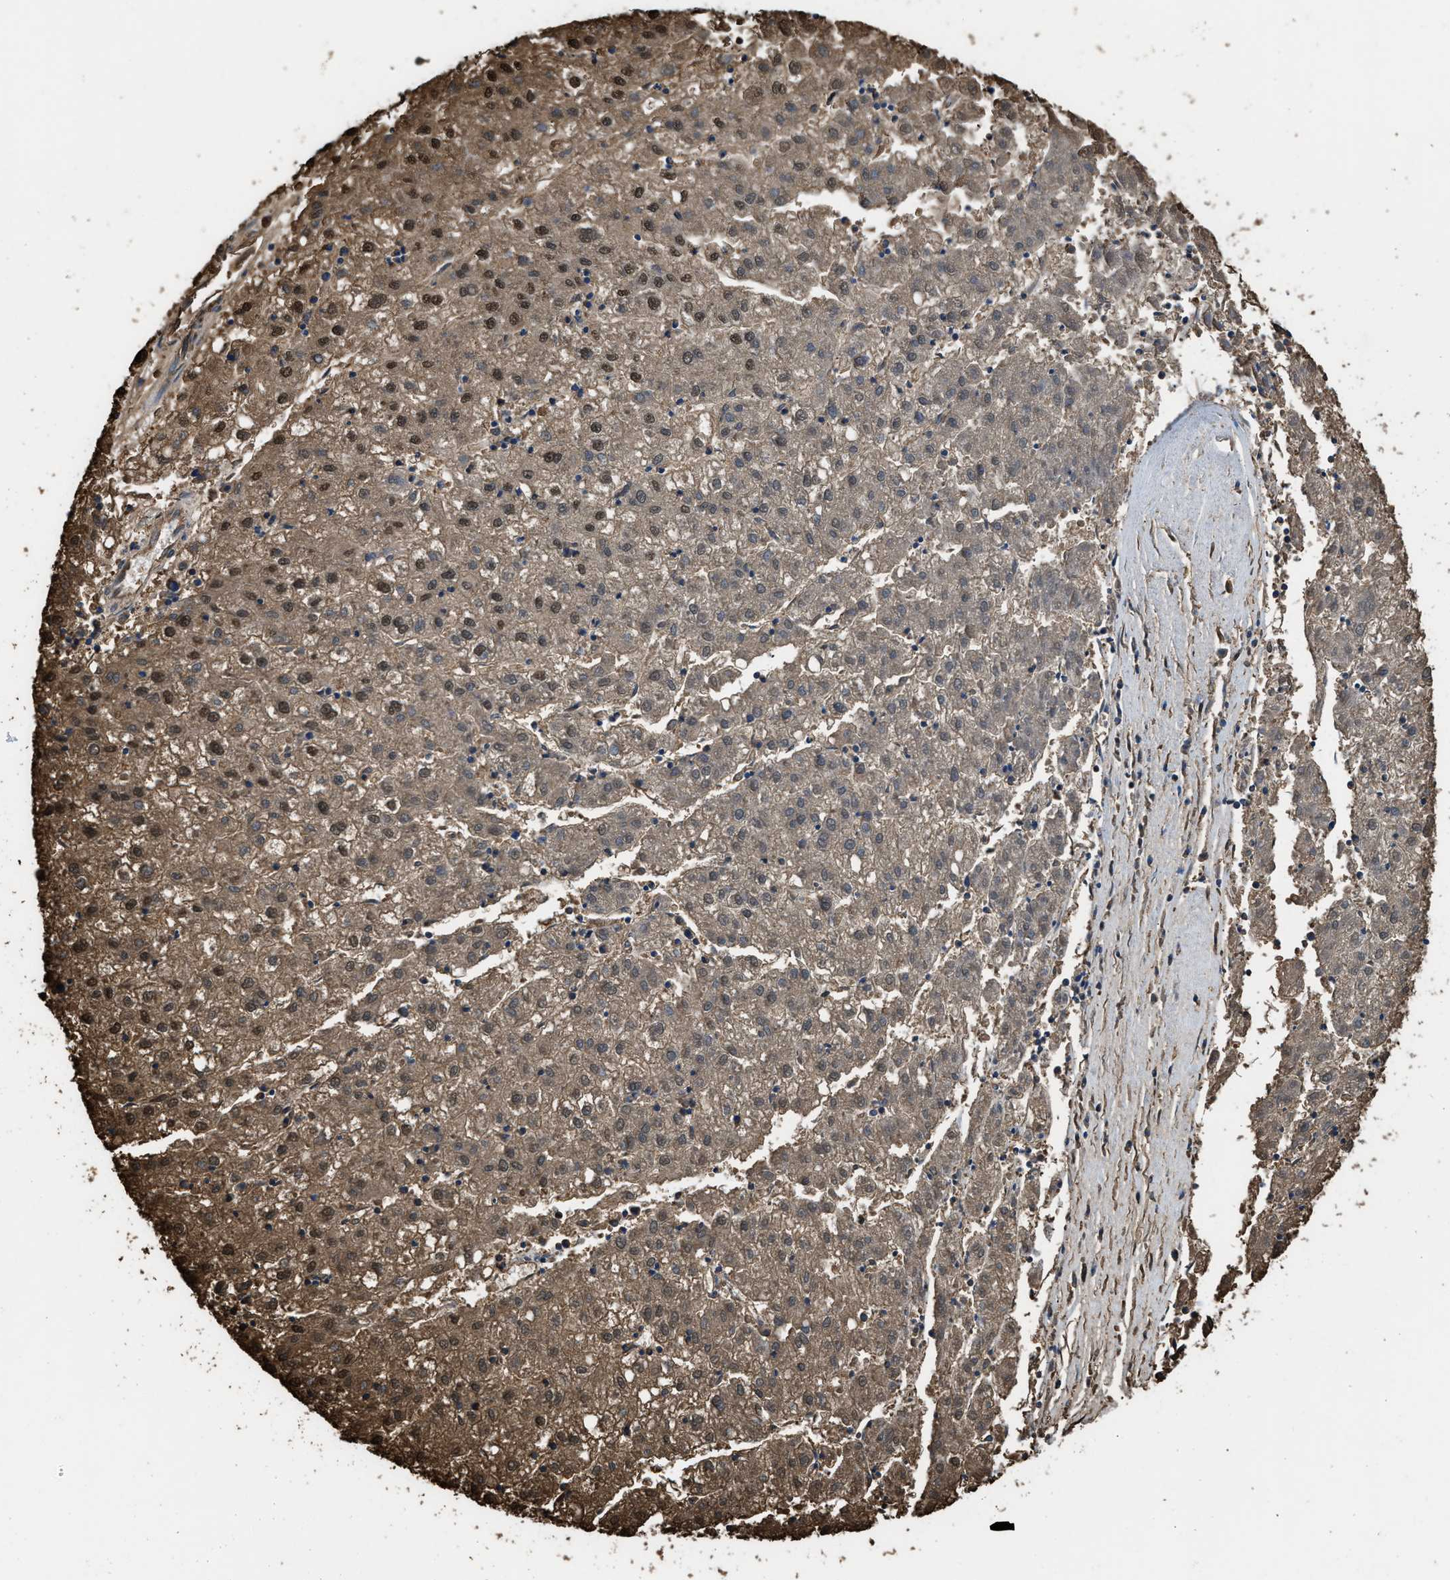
{"staining": {"intensity": "moderate", "quantity": "25%-75%", "location": "cytoplasmic/membranous,nuclear"}, "tissue": "liver cancer", "cell_type": "Tumor cells", "image_type": "cancer", "snomed": [{"axis": "morphology", "description": "Carcinoma, Hepatocellular, NOS"}, {"axis": "topography", "description": "Liver"}], "caption": "Human liver cancer (hepatocellular carcinoma) stained with a protein marker displays moderate staining in tumor cells.", "gene": "FNTA", "patient": {"sex": "male", "age": 72}}